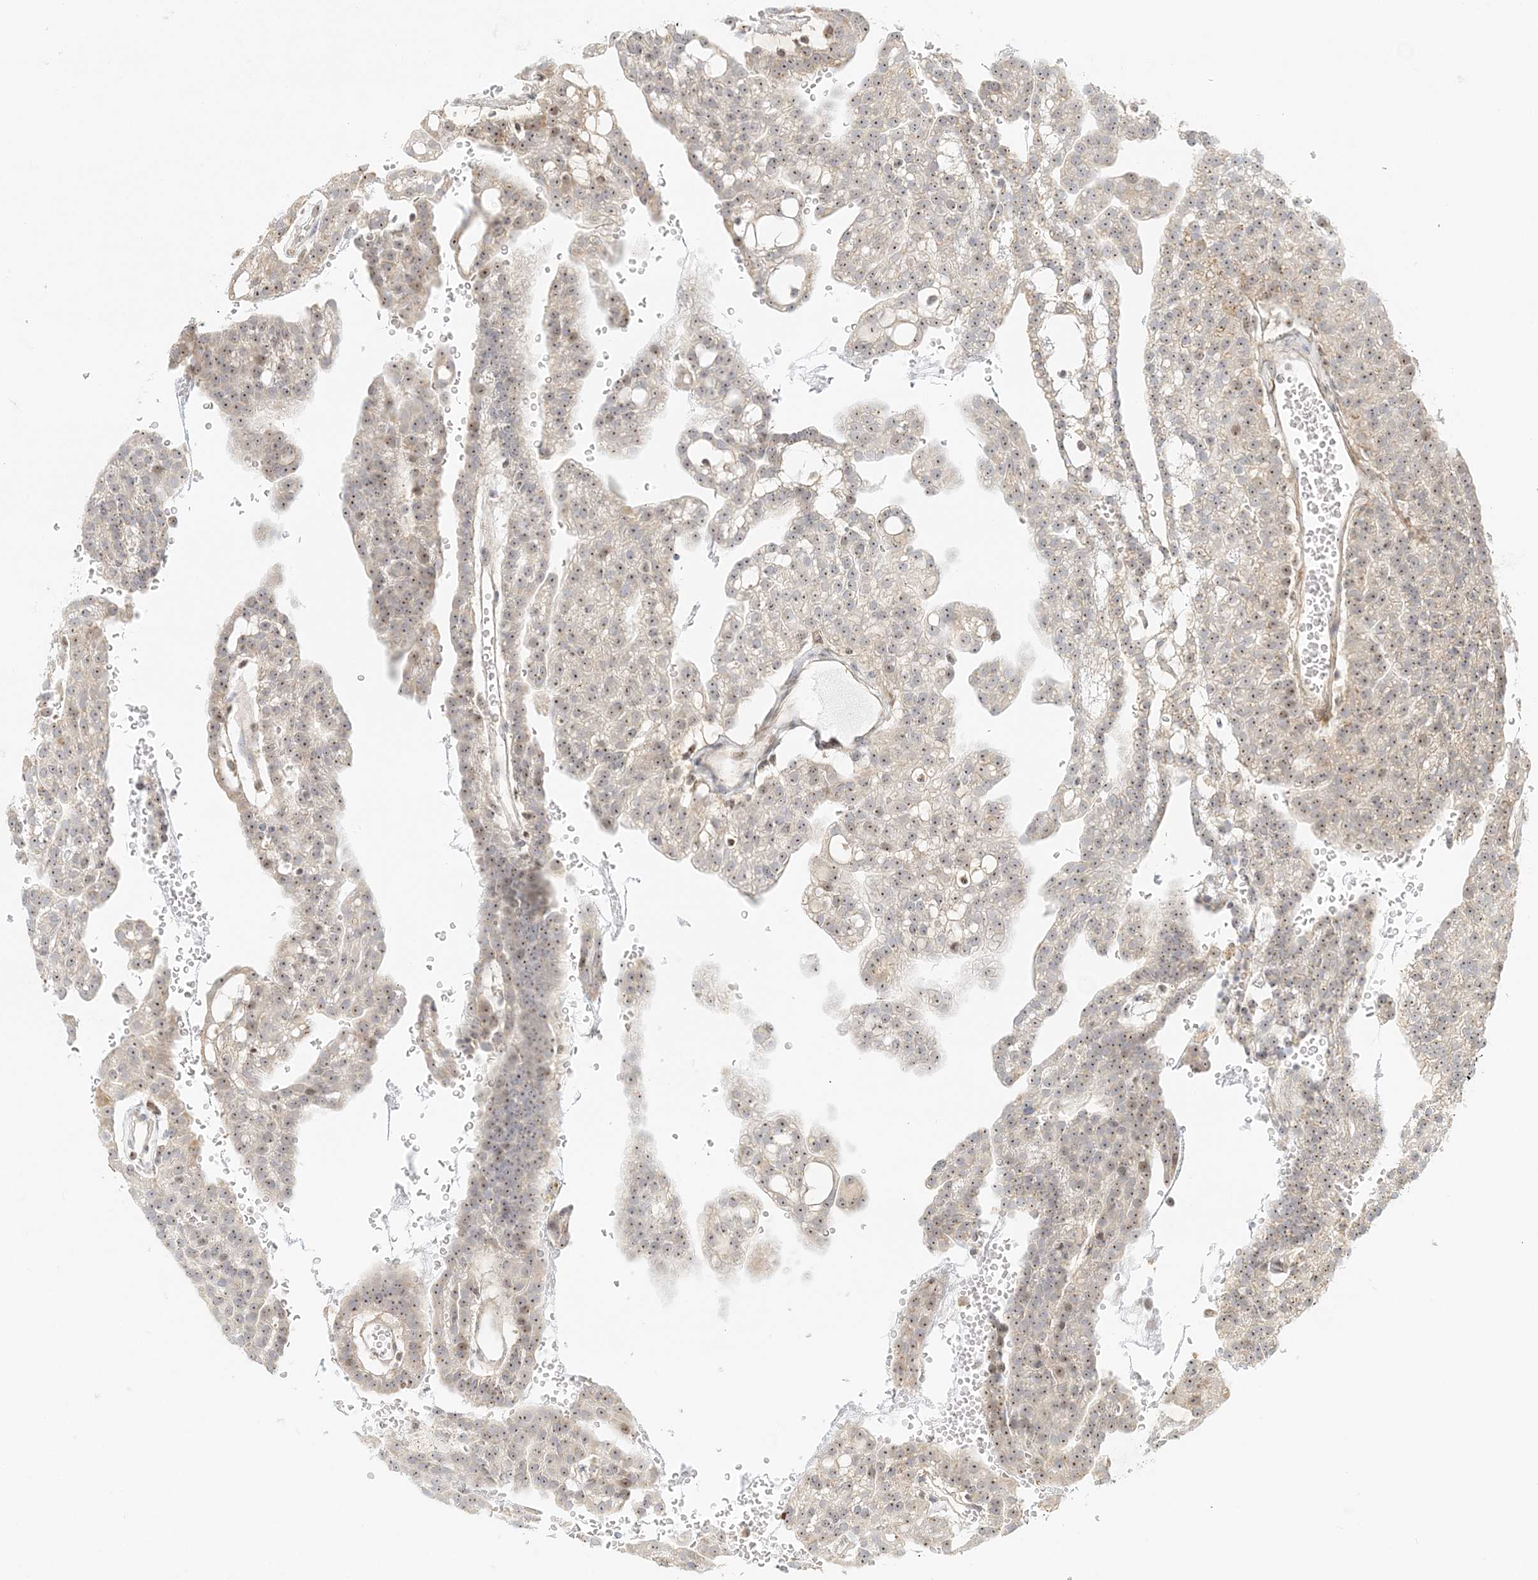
{"staining": {"intensity": "weak", "quantity": "25%-75%", "location": "nuclear"}, "tissue": "renal cancer", "cell_type": "Tumor cells", "image_type": "cancer", "snomed": [{"axis": "morphology", "description": "Adenocarcinoma, NOS"}, {"axis": "topography", "description": "Kidney"}], "caption": "Immunohistochemical staining of renal adenocarcinoma displays low levels of weak nuclear protein staining in about 25%-75% of tumor cells.", "gene": "UBE2F", "patient": {"sex": "male", "age": 63}}